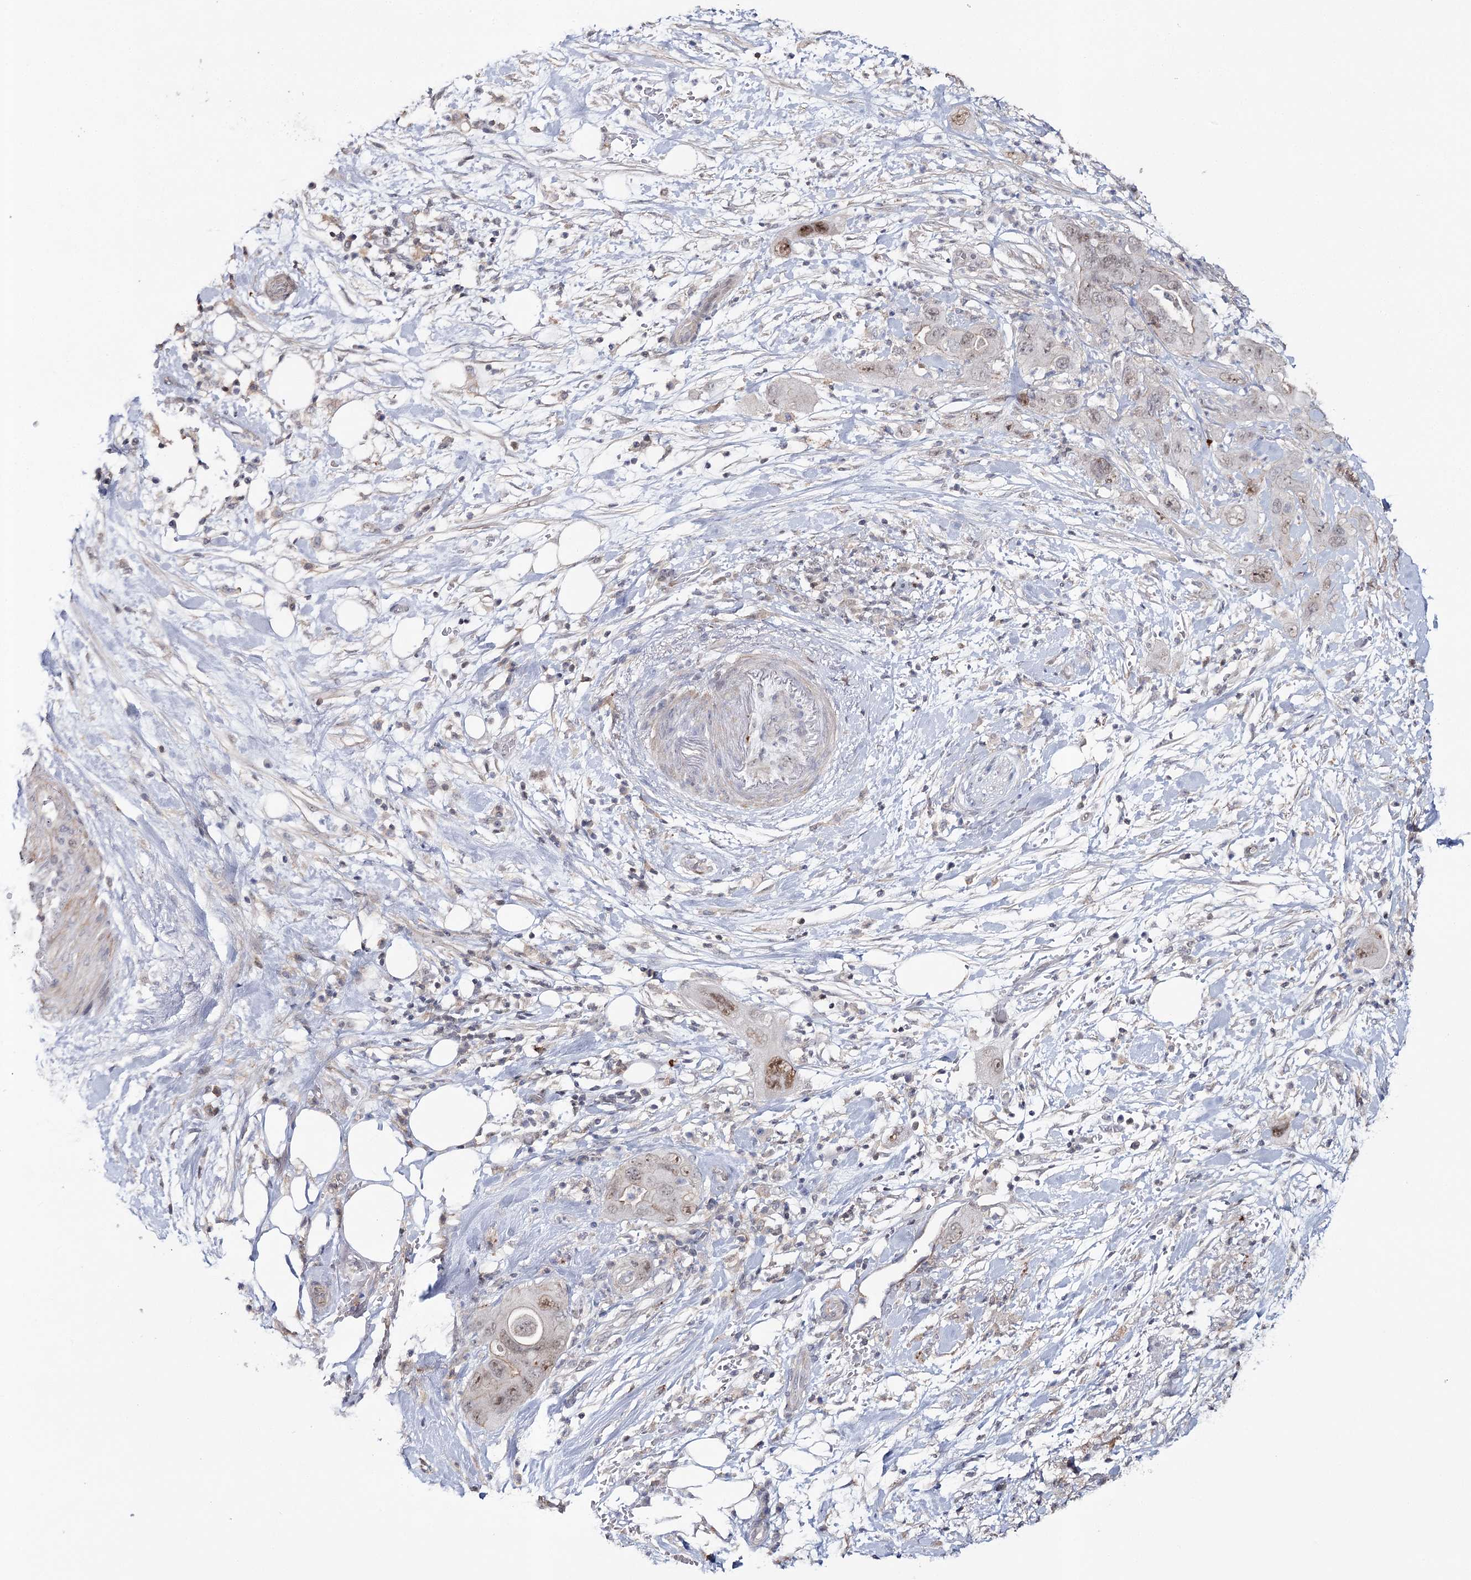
{"staining": {"intensity": "weak", "quantity": "25%-75%", "location": "nuclear"}, "tissue": "pancreatic cancer", "cell_type": "Tumor cells", "image_type": "cancer", "snomed": [{"axis": "morphology", "description": "Adenocarcinoma, NOS"}, {"axis": "topography", "description": "Pancreas"}], "caption": "There is low levels of weak nuclear expression in tumor cells of pancreatic adenocarcinoma, as demonstrated by immunohistochemical staining (brown color).", "gene": "ZC3H8", "patient": {"sex": "female", "age": 71}}